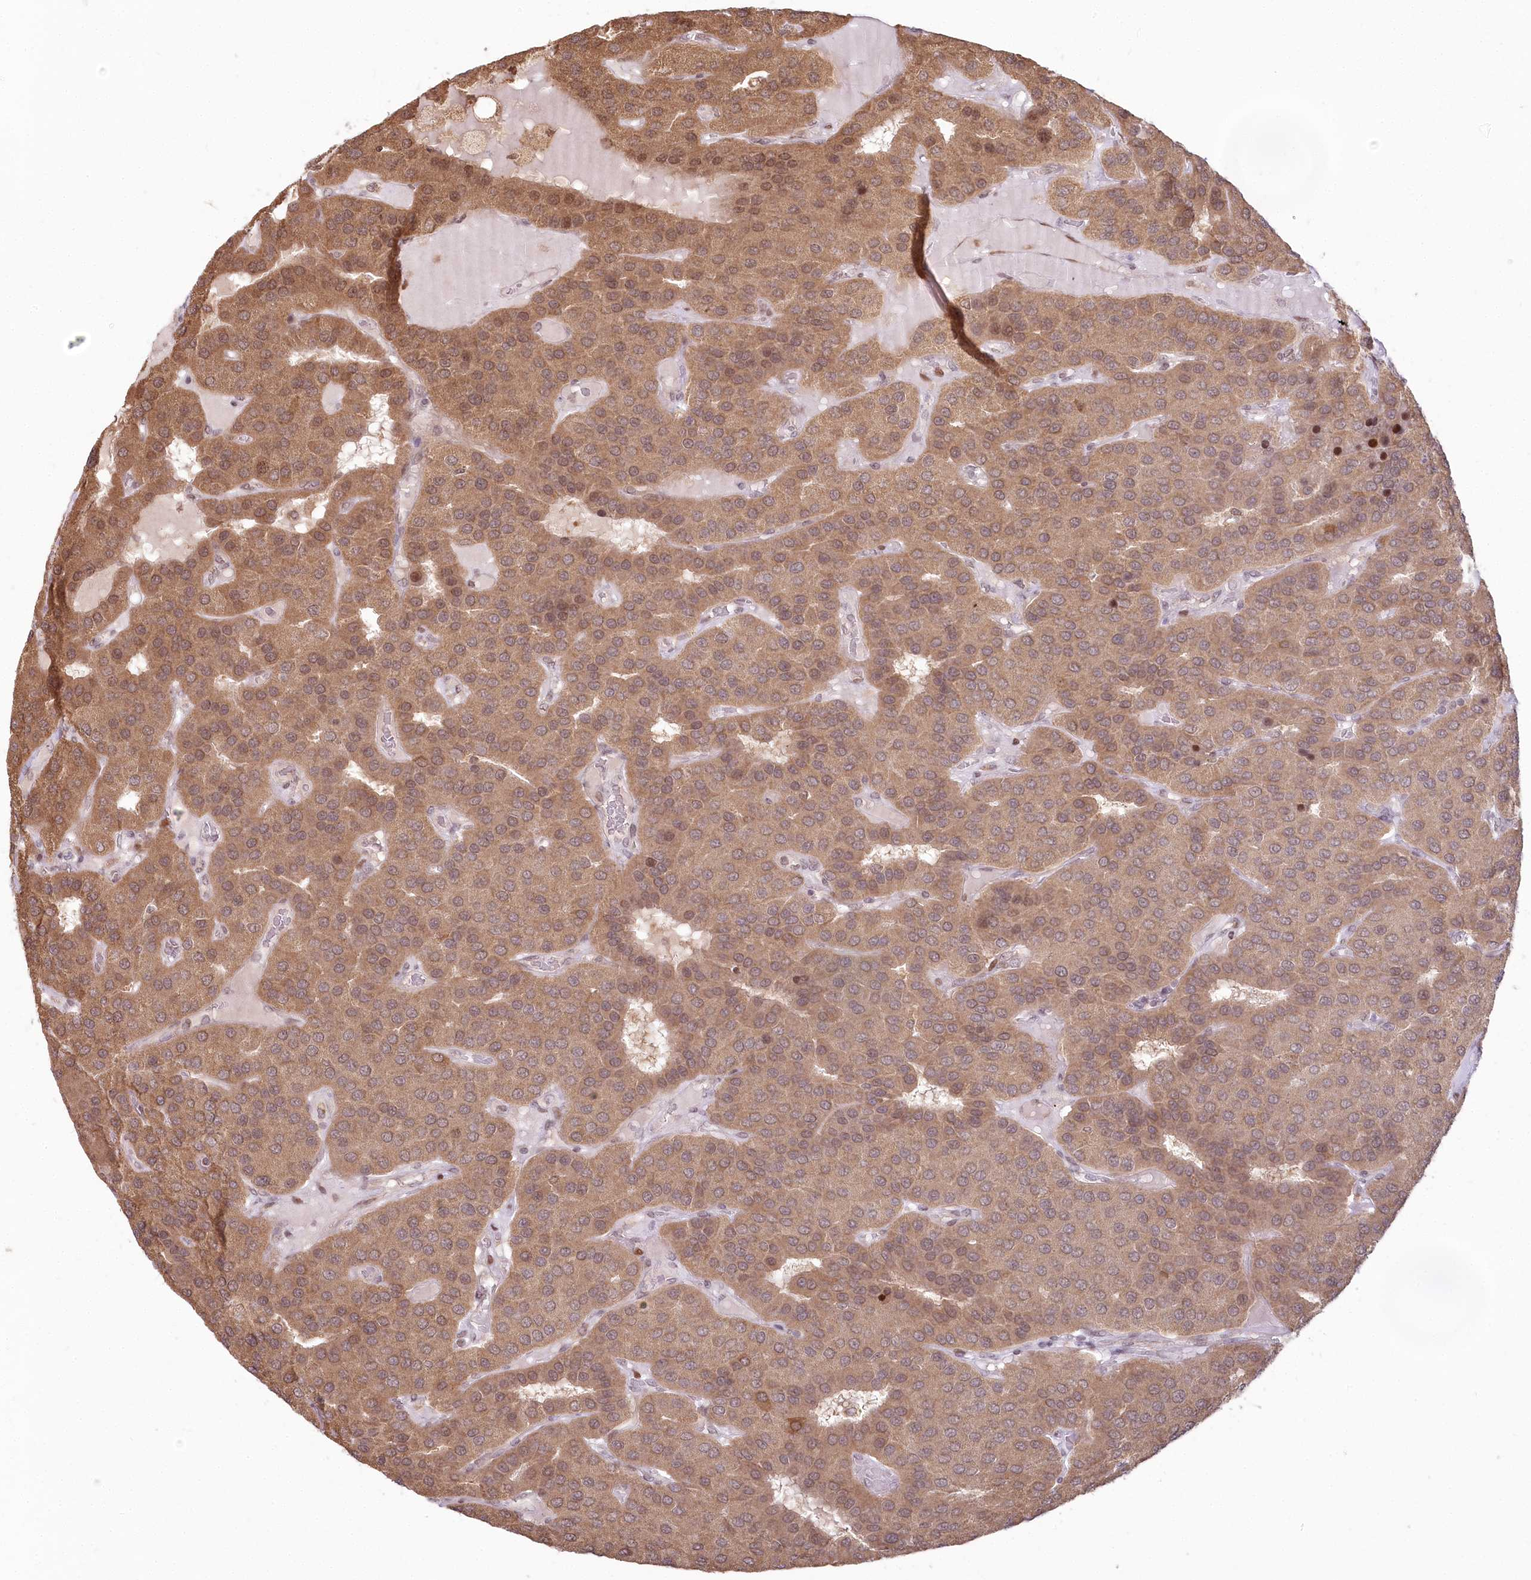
{"staining": {"intensity": "moderate", "quantity": ">75%", "location": "cytoplasmic/membranous"}, "tissue": "parathyroid gland", "cell_type": "Glandular cells", "image_type": "normal", "snomed": [{"axis": "morphology", "description": "Normal tissue, NOS"}, {"axis": "morphology", "description": "Adenoma, NOS"}, {"axis": "topography", "description": "Parathyroid gland"}], "caption": "A micrograph of parathyroid gland stained for a protein displays moderate cytoplasmic/membranous brown staining in glandular cells.", "gene": "PYURF", "patient": {"sex": "female", "age": 86}}